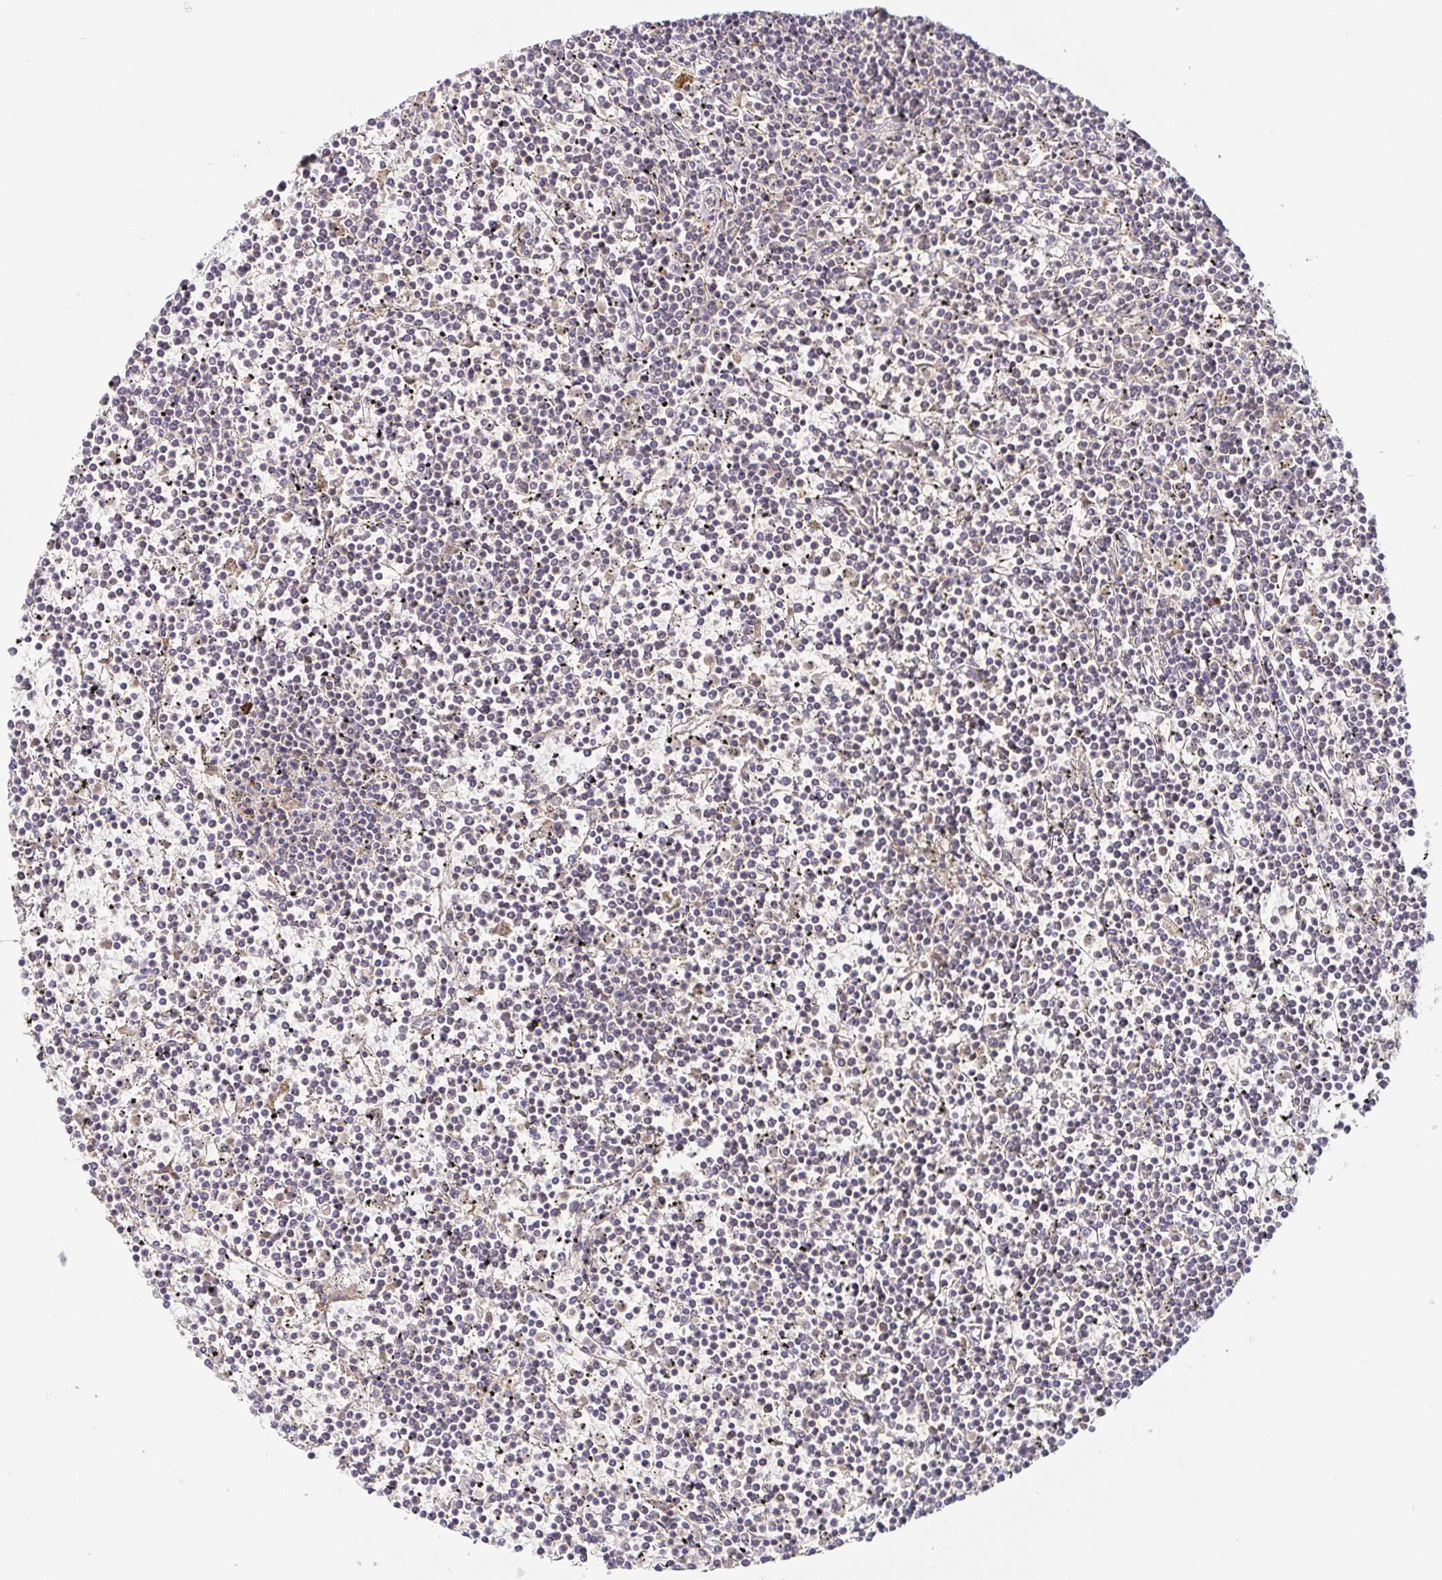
{"staining": {"intensity": "negative", "quantity": "none", "location": "none"}, "tissue": "lymphoma", "cell_type": "Tumor cells", "image_type": "cancer", "snomed": [{"axis": "morphology", "description": "Malignant lymphoma, non-Hodgkin's type, Low grade"}, {"axis": "topography", "description": "Spleen"}], "caption": "Immunohistochemistry (IHC) of lymphoma reveals no expression in tumor cells.", "gene": "HAGH", "patient": {"sex": "female", "age": 19}}